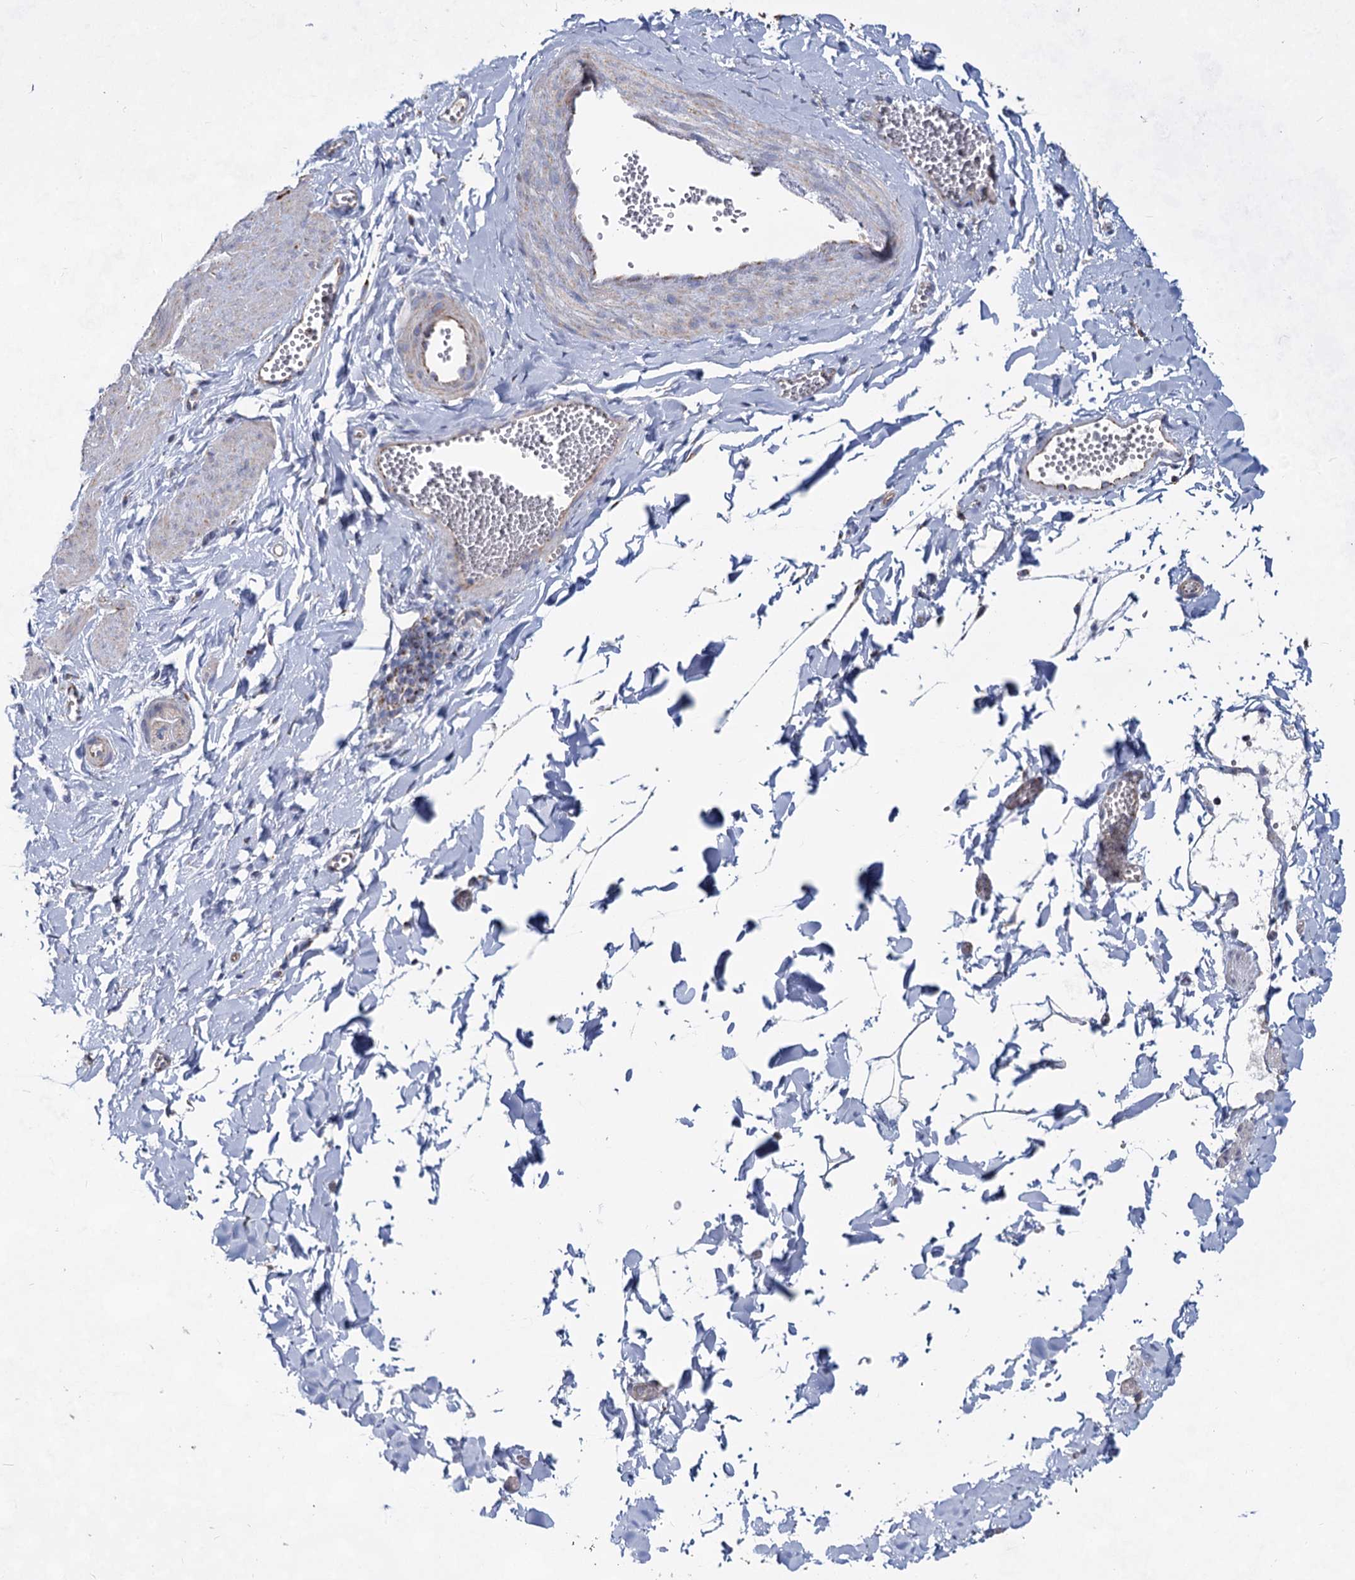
{"staining": {"intensity": "negative", "quantity": "none", "location": "none"}, "tissue": "adipose tissue", "cell_type": "Adipocytes", "image_type": "normal", "snomed": [{"axis": "morphology", "description": "Normal tissue, NOS"}, {"axis": "topography", "description": "Gallbladder"}, {"axis": "topography", "description": "Peripheral nerve tissue"}], "caption": "Adipose tissue stained for a protein using IHC demonstrates no staining adipocytes.", "gene": "CCDC73", "patient": {"sex": "male", "age": 38}}